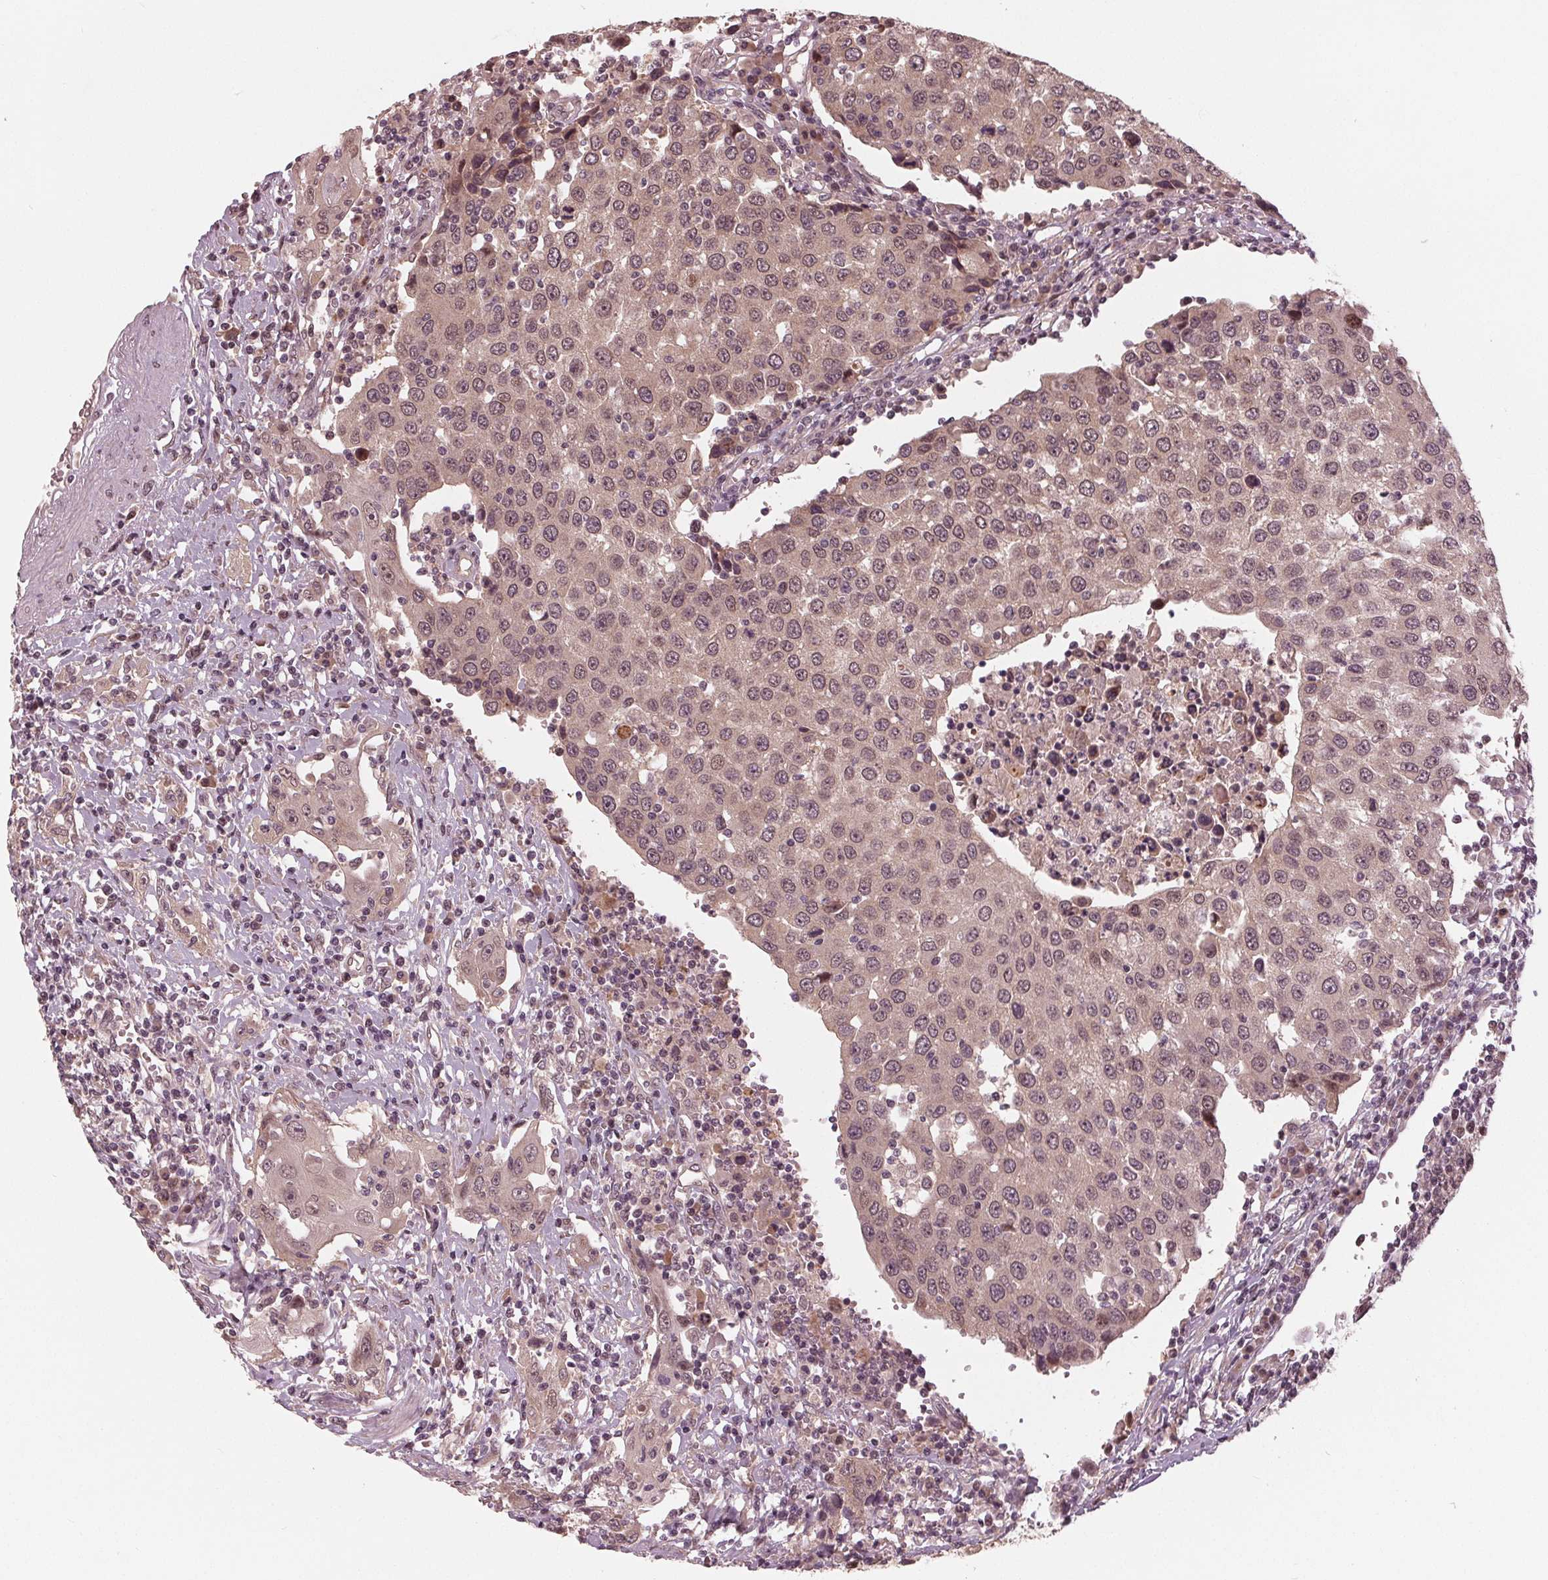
{"staining": {"intensity": "weak", "quantity": ">75%", "location": "cytoplasmic/membranous,nuclear"}, "tissue": "urothelial cancer", "cell_type": "Tumor cells", "image_type": "cancer", "snomed": [{"axis": "morphology", "description": "Urothelial carcinoma, High grade"}, {"axis": "topography", "description": "Urinary bladder"}], "caption": "This histopathology image exhibits IHC staining of urothelial cancer, with low weak cytoplasmic/membranous and nuclear positivity in about >75% of tumor cells.", "gene": "ZNF471", "patient": {"sex": "female", "age": 85}}